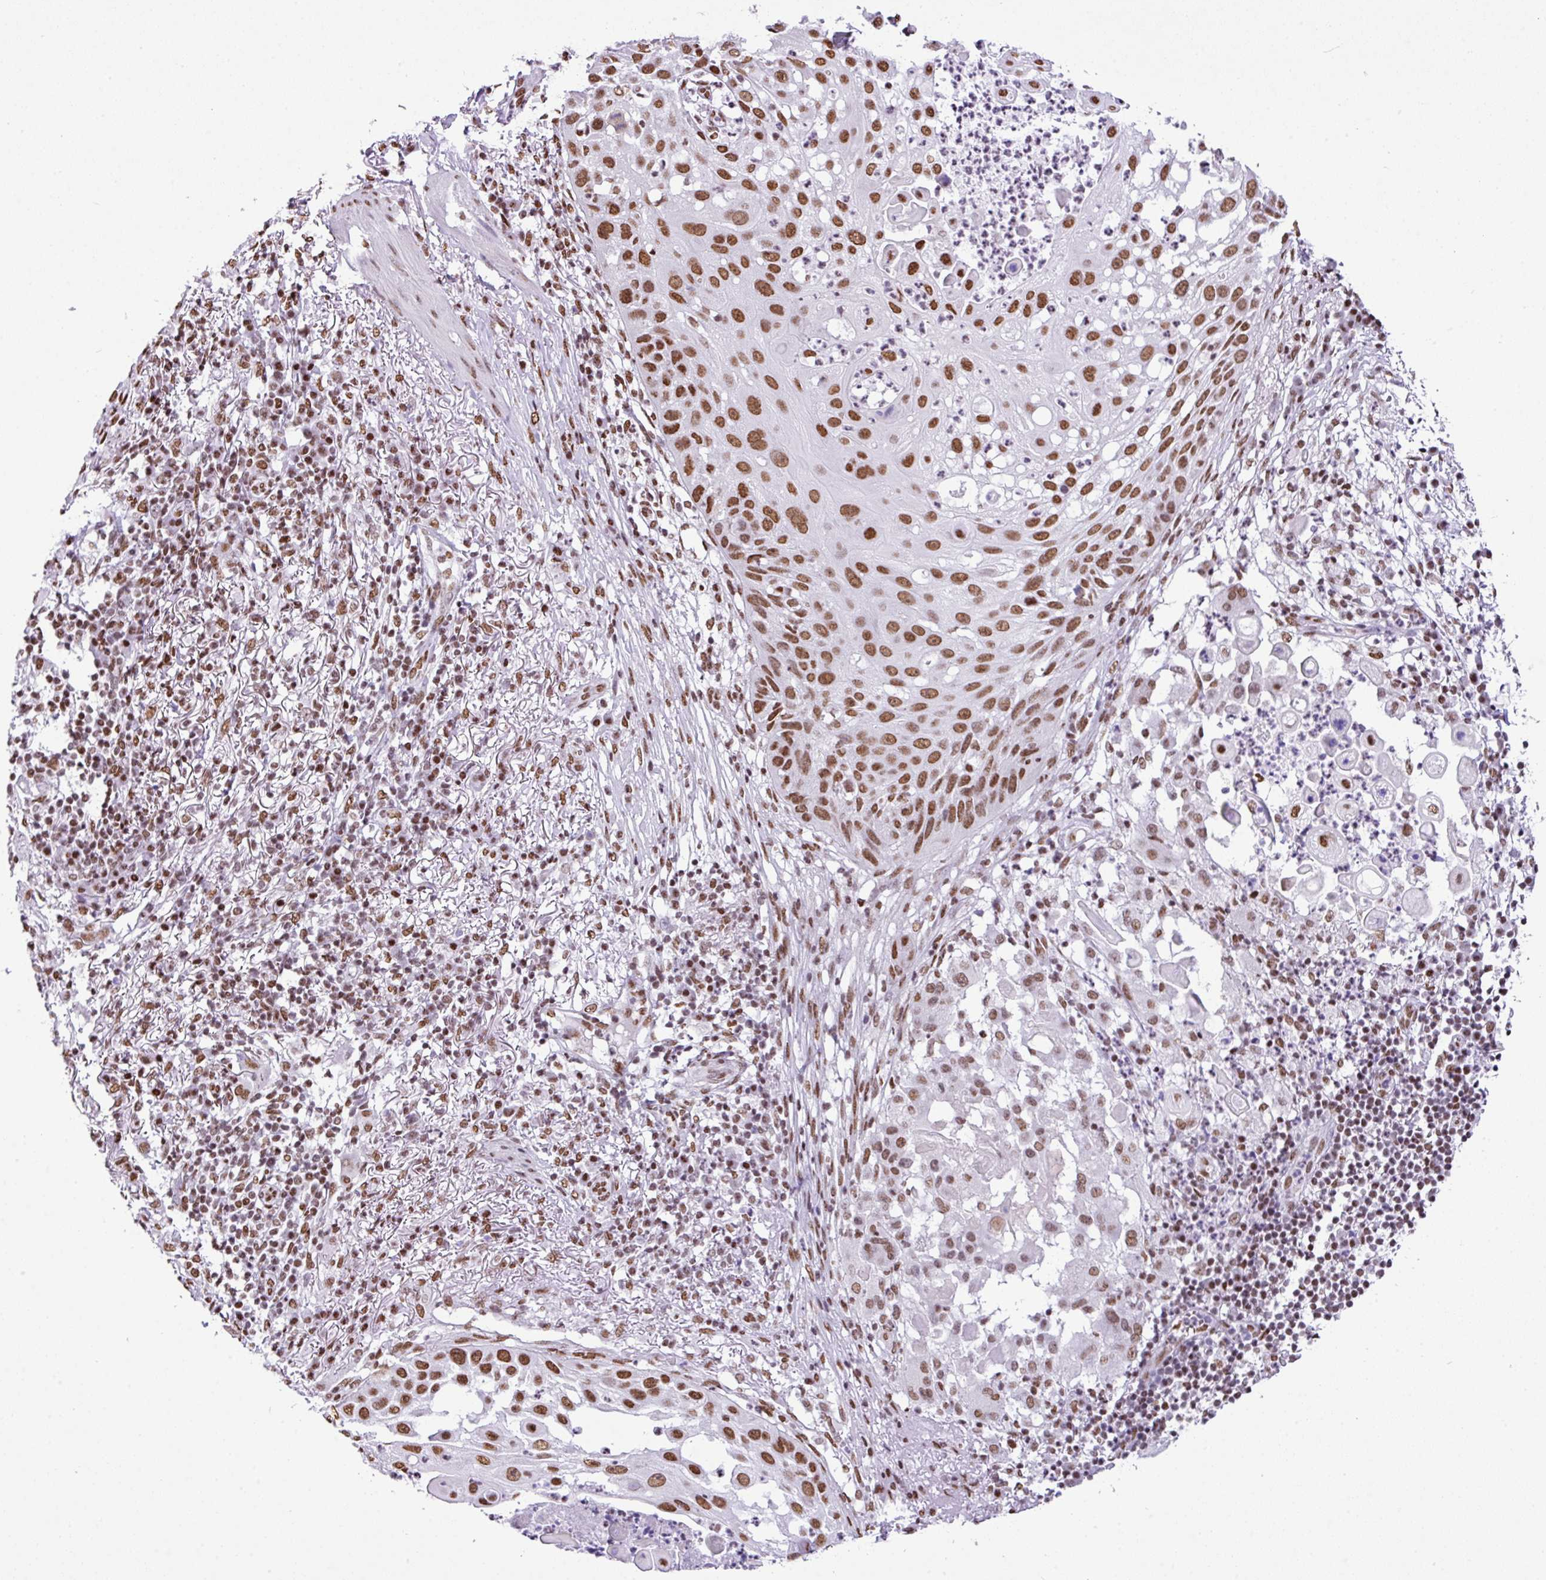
{"staining": {"intensity": "moderate", "quantity": ">75%", "location": "nuclear"}, "tissue": "skin cancer", "cell_type": "Tumor cells", "image_type": "cancer", "snomed": [{"axis": "morphology", "description": "Squamous cell carcinoma, NOS"}, {"axis": "topography", "description": "Skin"}], "caption": "Approximately >75% of tumor cells in squamous cell carcinoma (skin) exhibit moderate nuclear protein staining as visualized by brown immunohistochemical staining.", "gene": "RARG", "patient": {"sex": "female", "age": 44}}